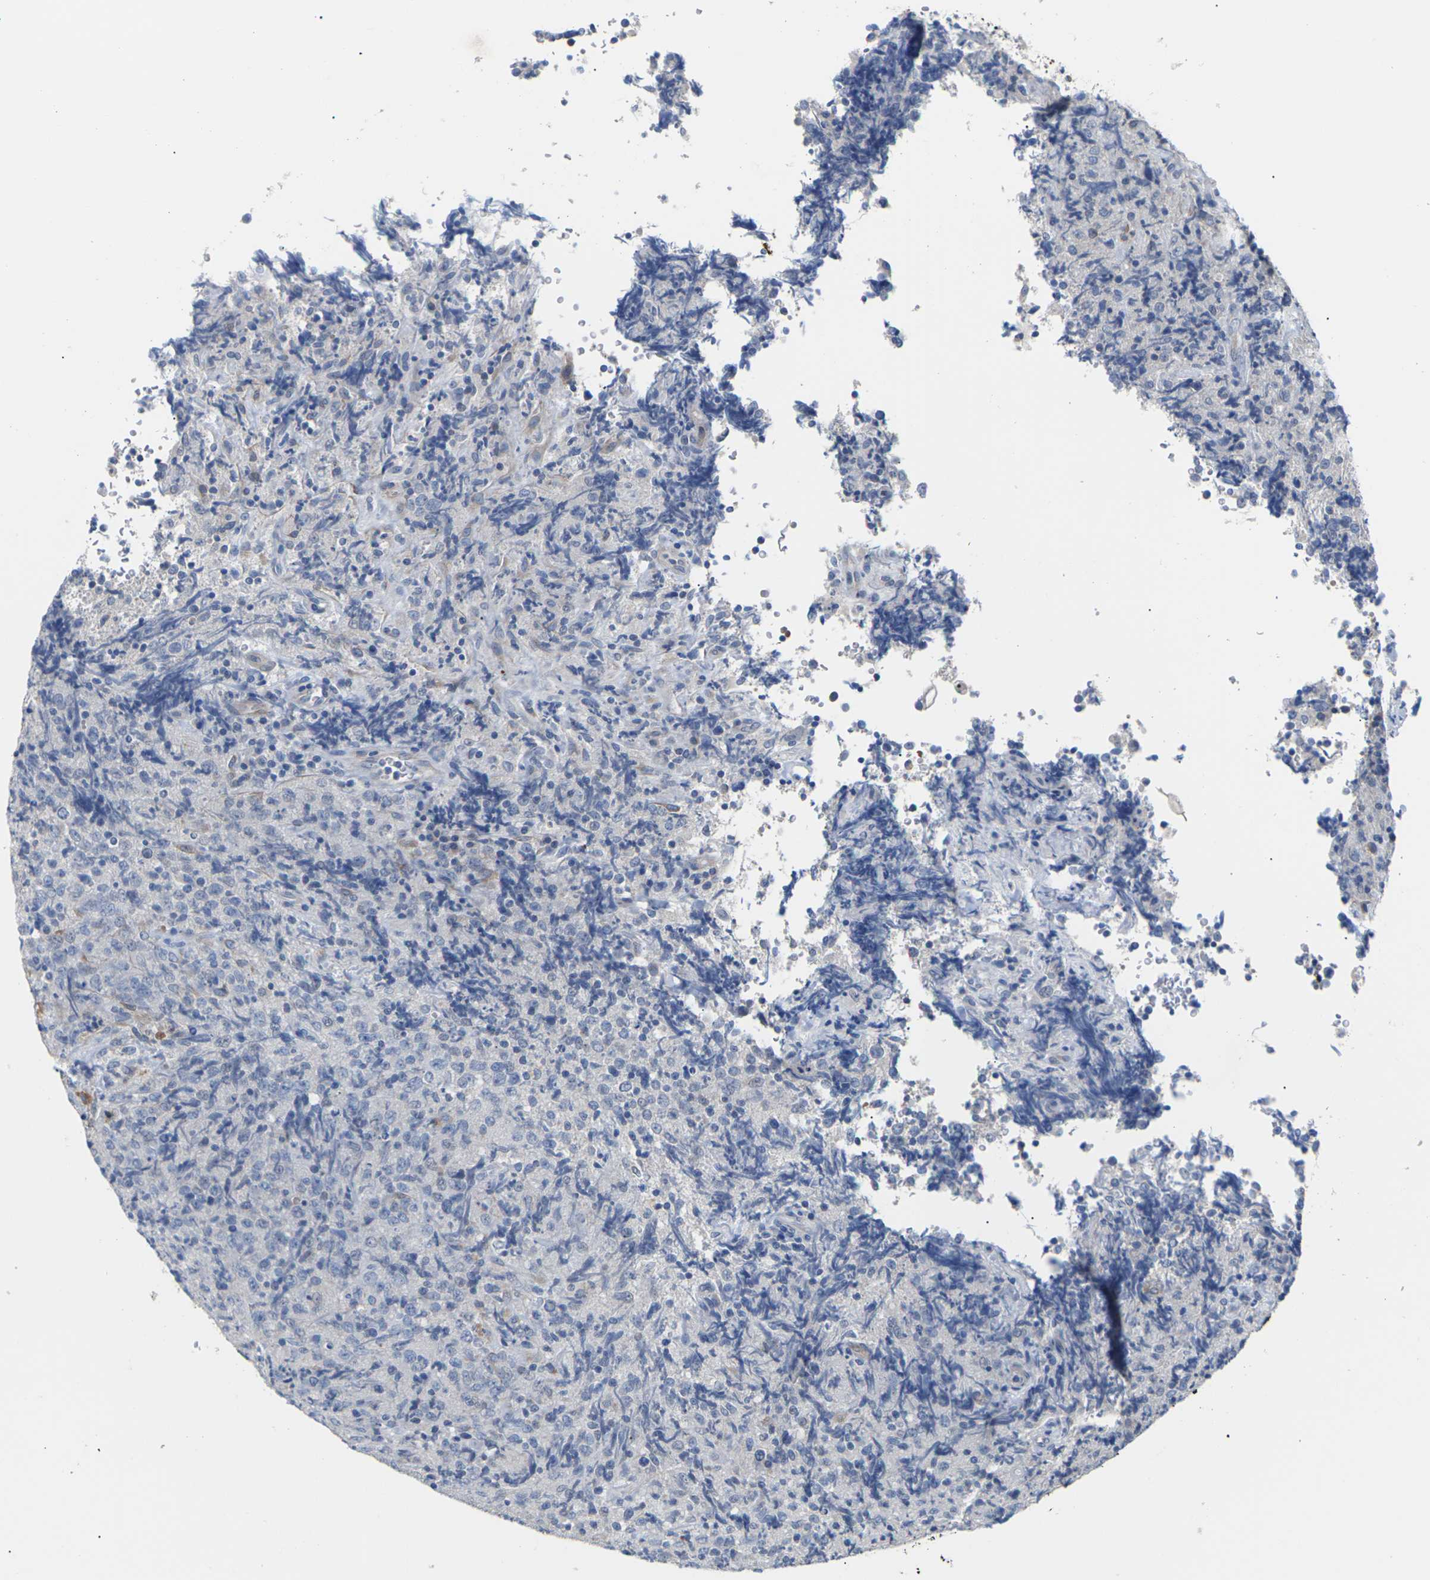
{"staining": {"intensity": "negative", "quantity": "none", "location": "none"}, "tissue": "lymphoma", "cell_type": "Tumor cells", "image_type": "cancer", "snomed": [{"axis": "morphology", "description": "Malignant lymphoma, non-Hodgkin's type, High grade"}, {"axis": "topography", "description": "Tonsil"}], "caption": "IHC histopathology image of lymphoma stained for a protein (brown), which shows no positivity in tumor cells.", "gene": "TMCO4", "patient": {"sex": "female", "age": 36}}